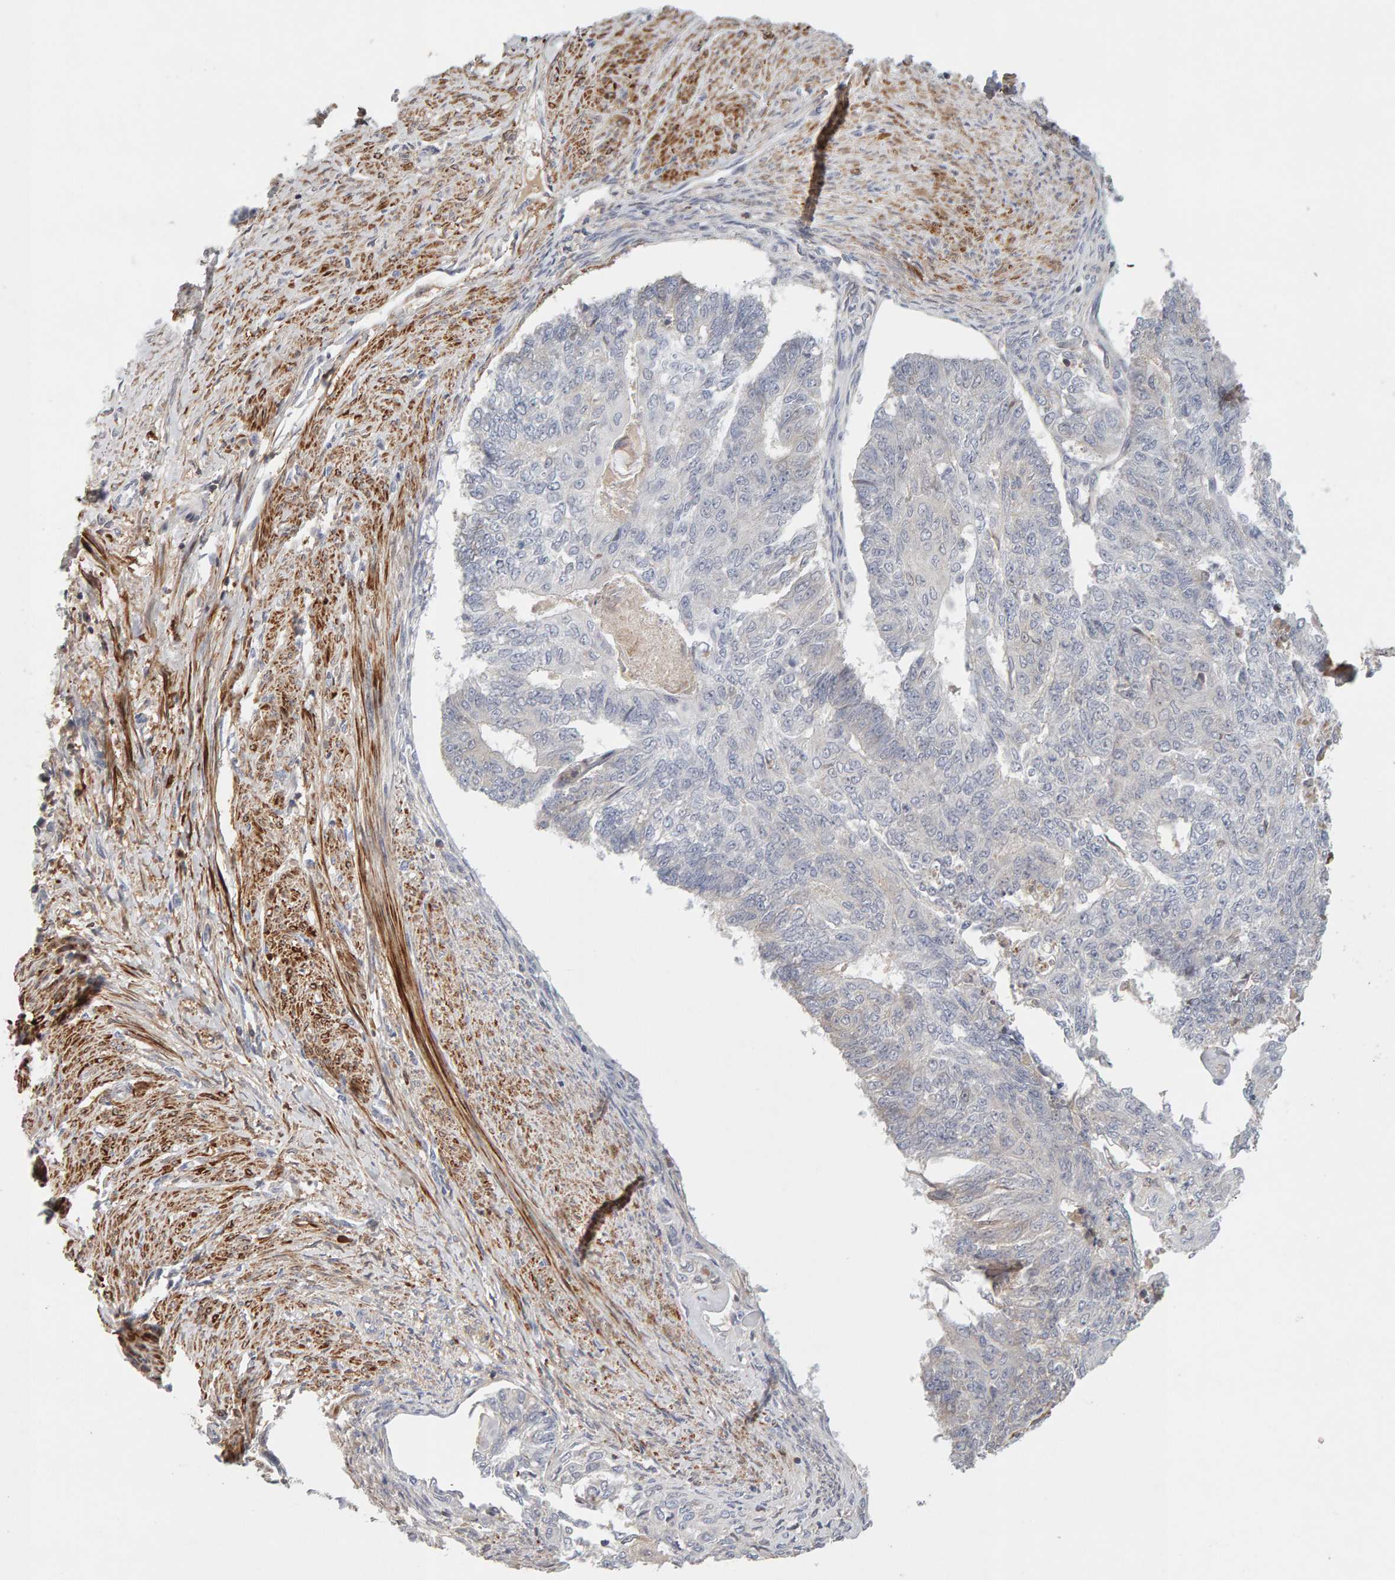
{"staining": {"intensity": "negative", "quantity": "none", "location": "none"}, "tissue": "endometrial cancer", "cell_type": "Tumor cells", "image_type": "cancer", "snomed": [{"axis": "morphology", "description": "Adenocarcinoma, NOS"}, {"axis": "topography", "description": "Endometrium"}], "caption": "Adenocarcinoma (endometrial) was stained to show a protein in brown. There is no significant expression in tumor cells. (Immunohistochemistry, brightfield microscopy, high magnification).", "gene": "NUDCD1", "patient": {"sex": "female", "age": 32}}